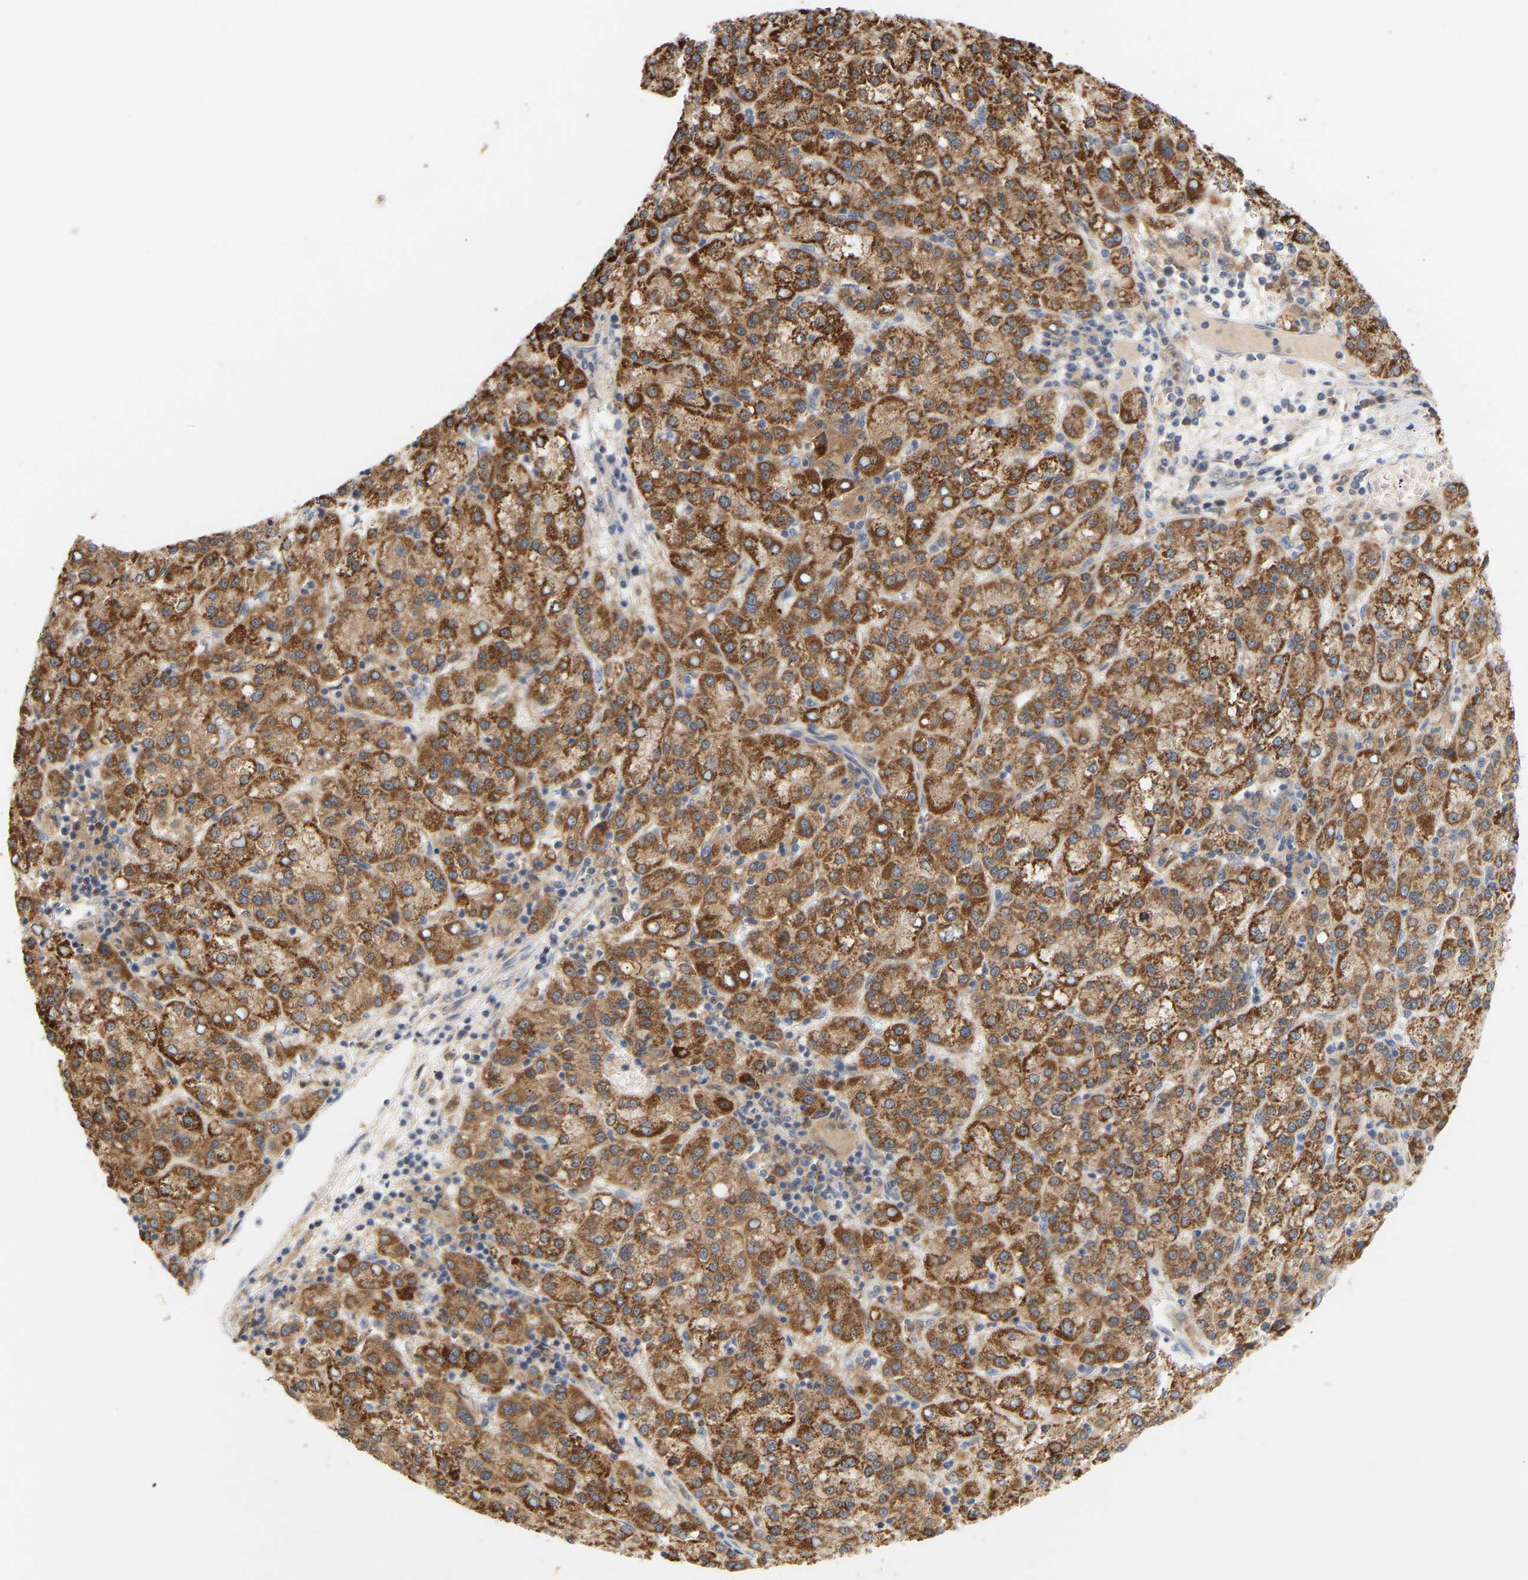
{"staining": {"intensity": "strong", "quantity": ">75%", "location": "cytoplasmic/membranous"}, "tissue": "liver cancer", "cell_type": "Tumor cells", "image_type": "cancer", "snomed": [{"axis": "morphology", "description": "Carcinoma, Hepatocellular, NOS"}, {"axis": "topography", "description": "Liver"}], "caption": "Immunohistochemistry of liver cancer (hepatocellular carcinoma) displays high levels of strong cytoplasmic/membranous expression in approximately >75% of tumor cells. The protein of interest is shown in brown color, while the nuclei are stained blue.", "gene": "TPMT", "patient": {"sex": "female", "age": 58}}